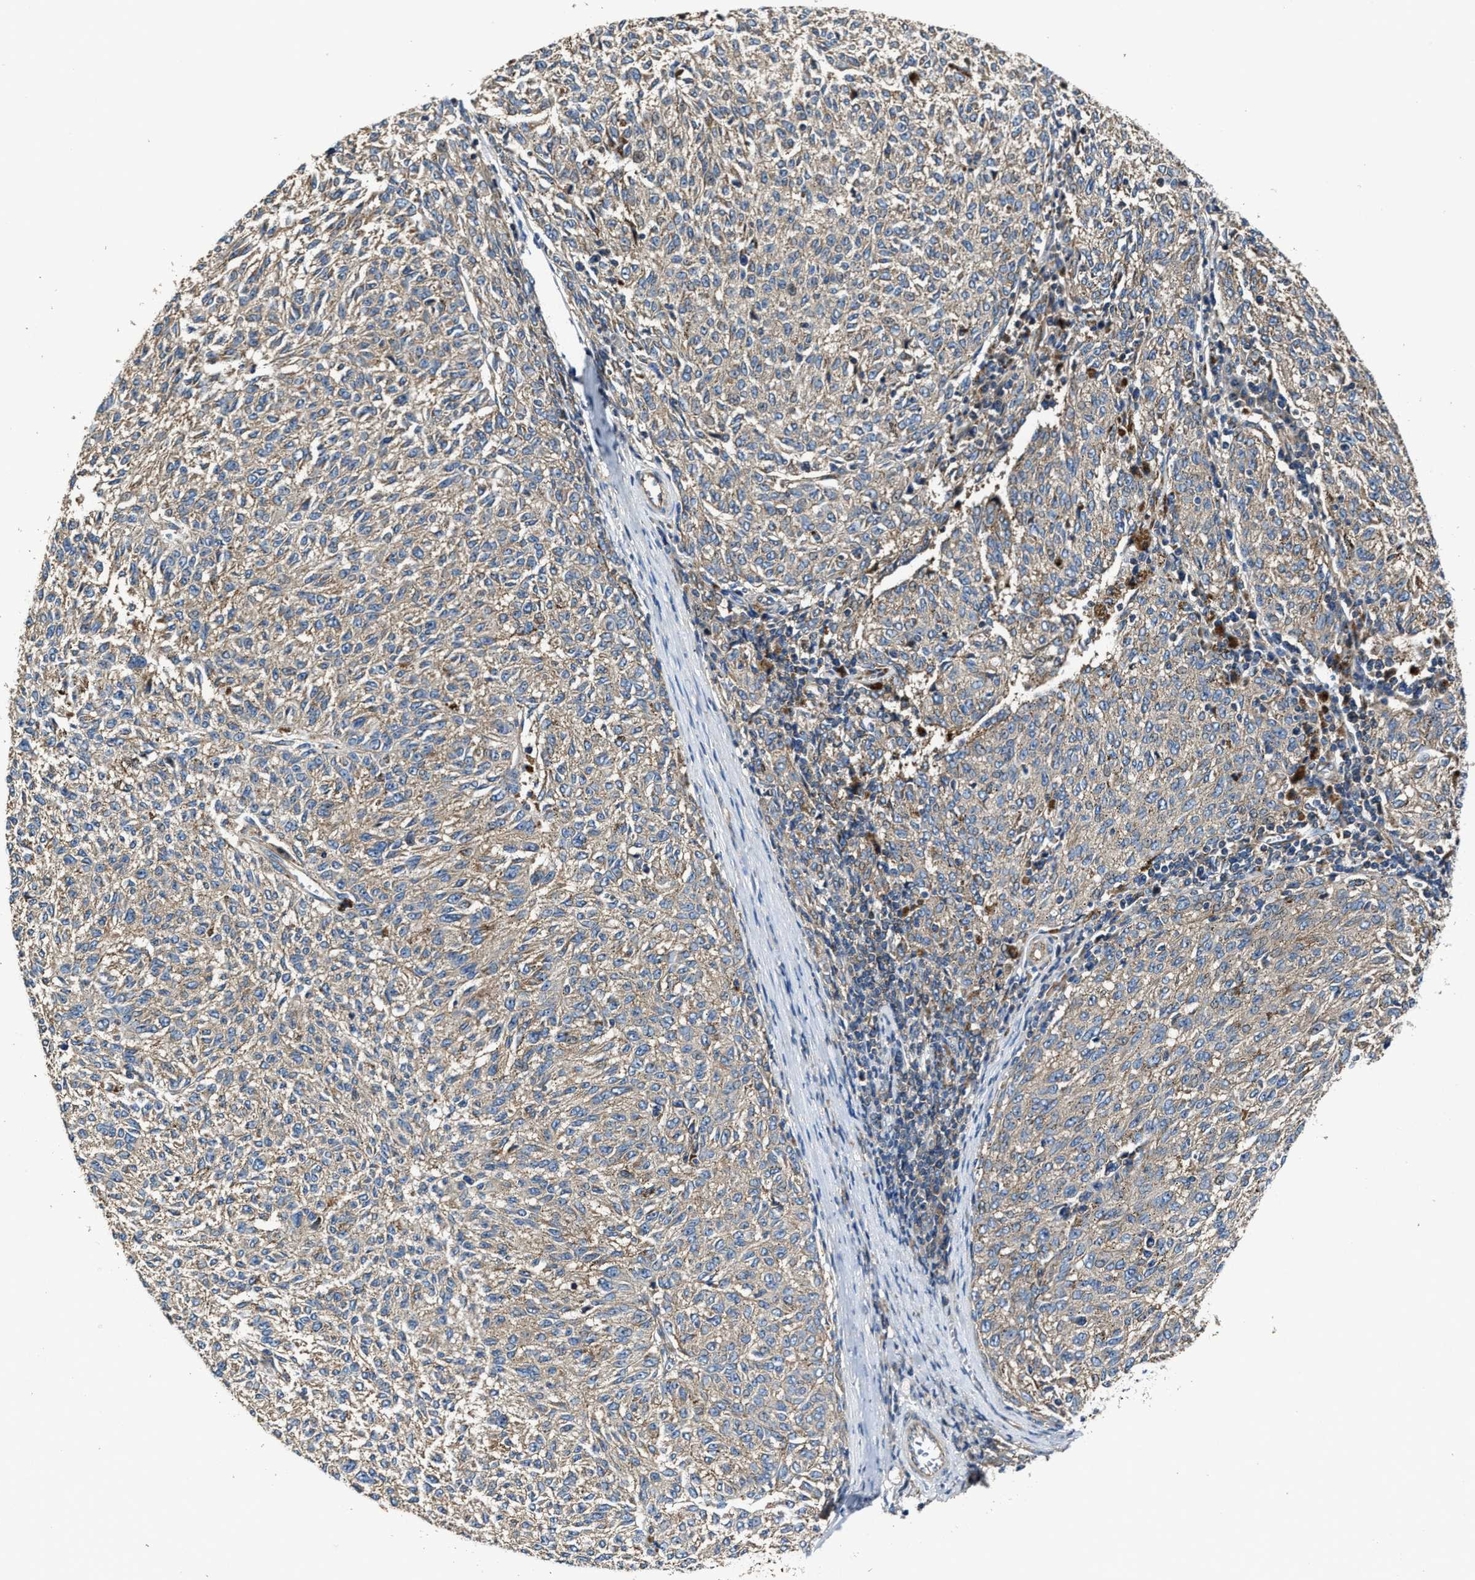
{"staining": {"intensity": "weak", "quantity": "25%-75%", "location": "cytoplasmic/membranous"}, "tissue": "melanoma", "cell_type": "Tumor cells", "image_type": "cancer", "snomed": [{"axis": "morphology", "description": "Malignant melanoma, NOS"}, {"axis": "topography", "description": "Skin"}], "caption": "Human melanoma stained with a protein marker displays weak staining in tumor cells.", "gene": "PTAR1", "patient": {"sex": "female", "age": 72}}